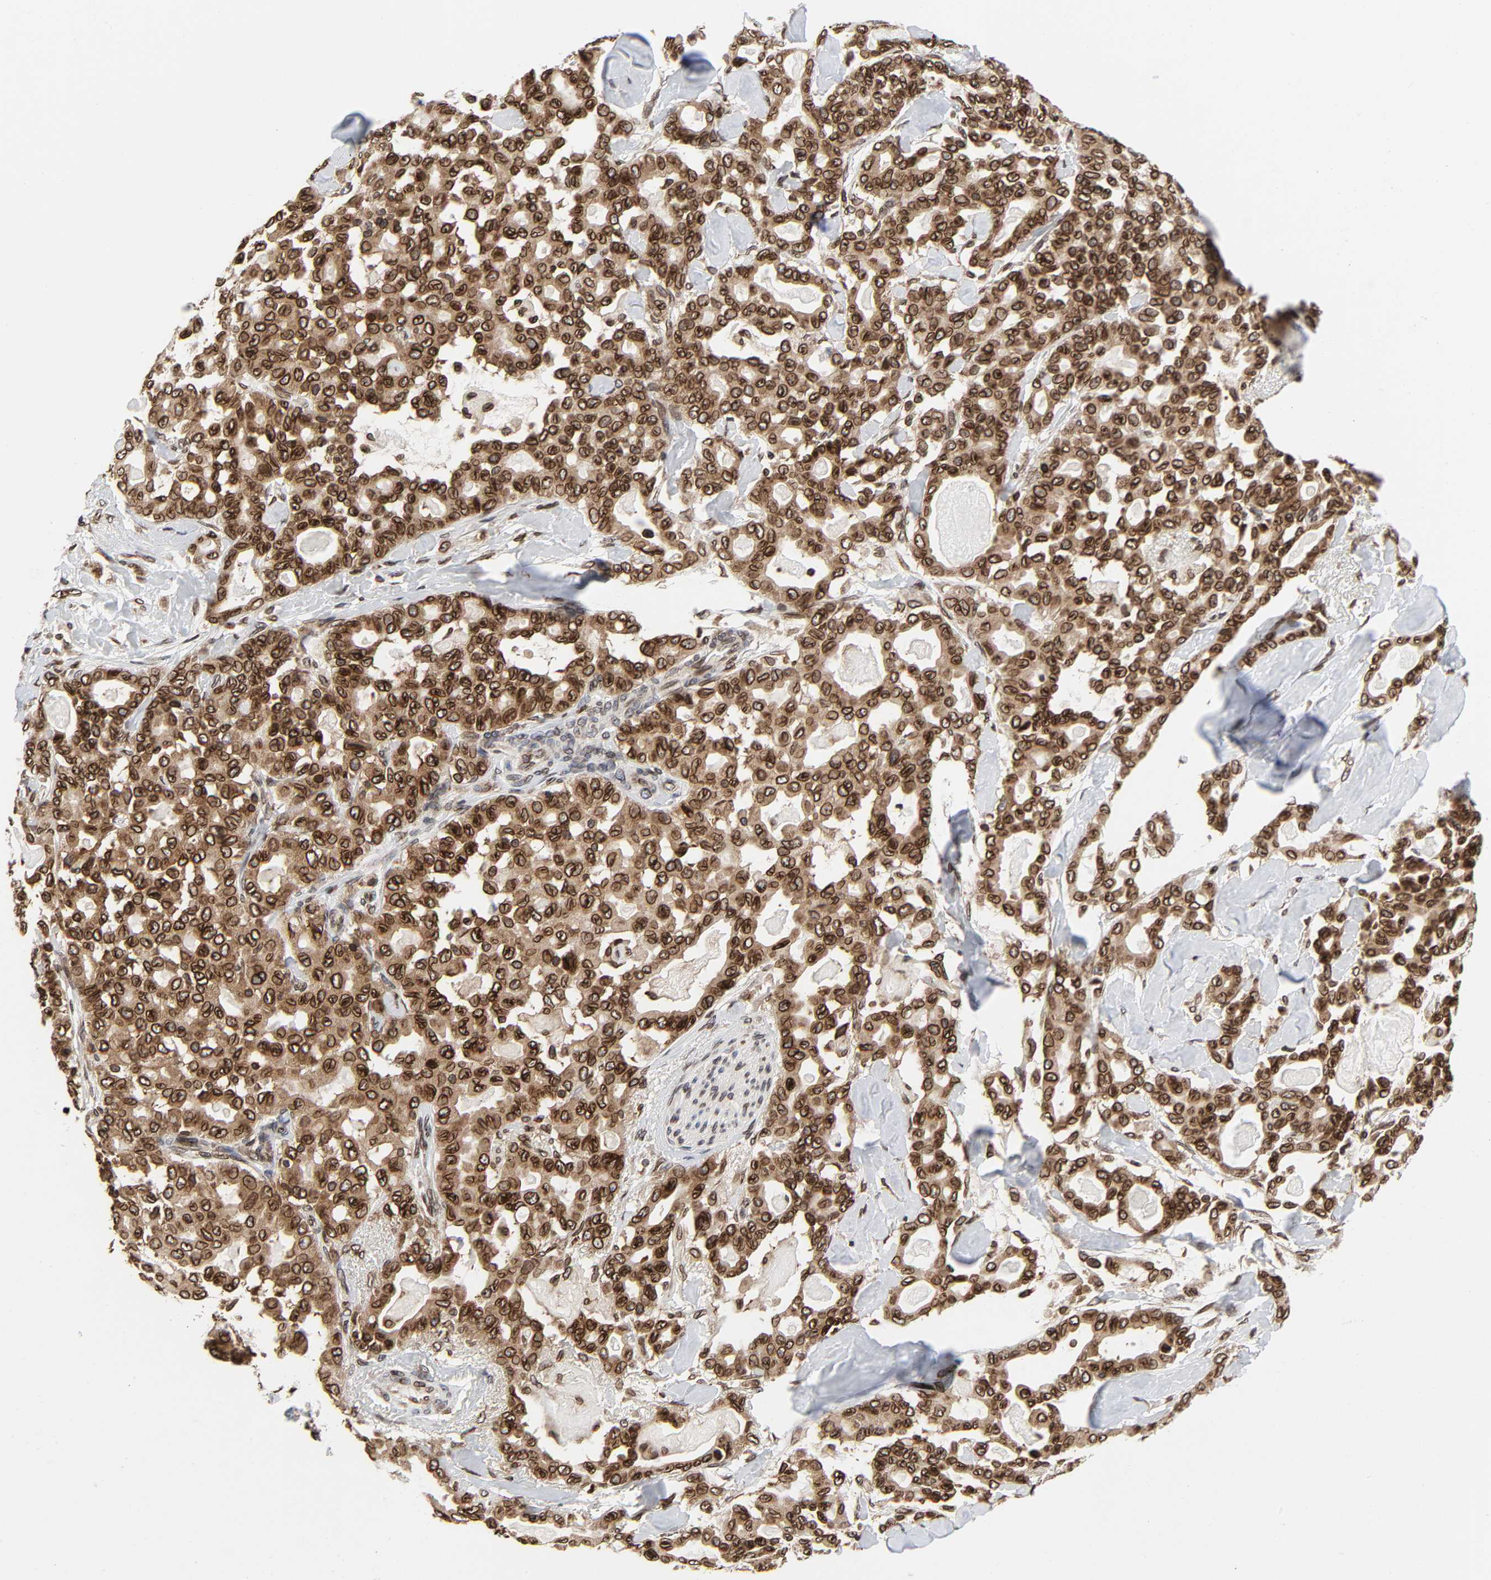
{"staining": {"intensity": "strong", "quantity": ">75%", "location": "cytoplasmic/membranous,nuclear"}, "tissue": "pancreatic cancer", "cell_type": "Tumor cells", "image_type": "cancer", "snomed": [{"axis": "morphology", "description": "Adenocarcinoma, NOS"}, {"axis": "topography", "description": "Pancreas"}], "caption": "Tumor cells display high levels of strong cytoplasmic/membranous and nuclear staining in approximately >75% of cells in human adenocarcinoma (pancreatic).", "gene": "RANGAP1", "patient": {"sex": "male", "age": 63}}